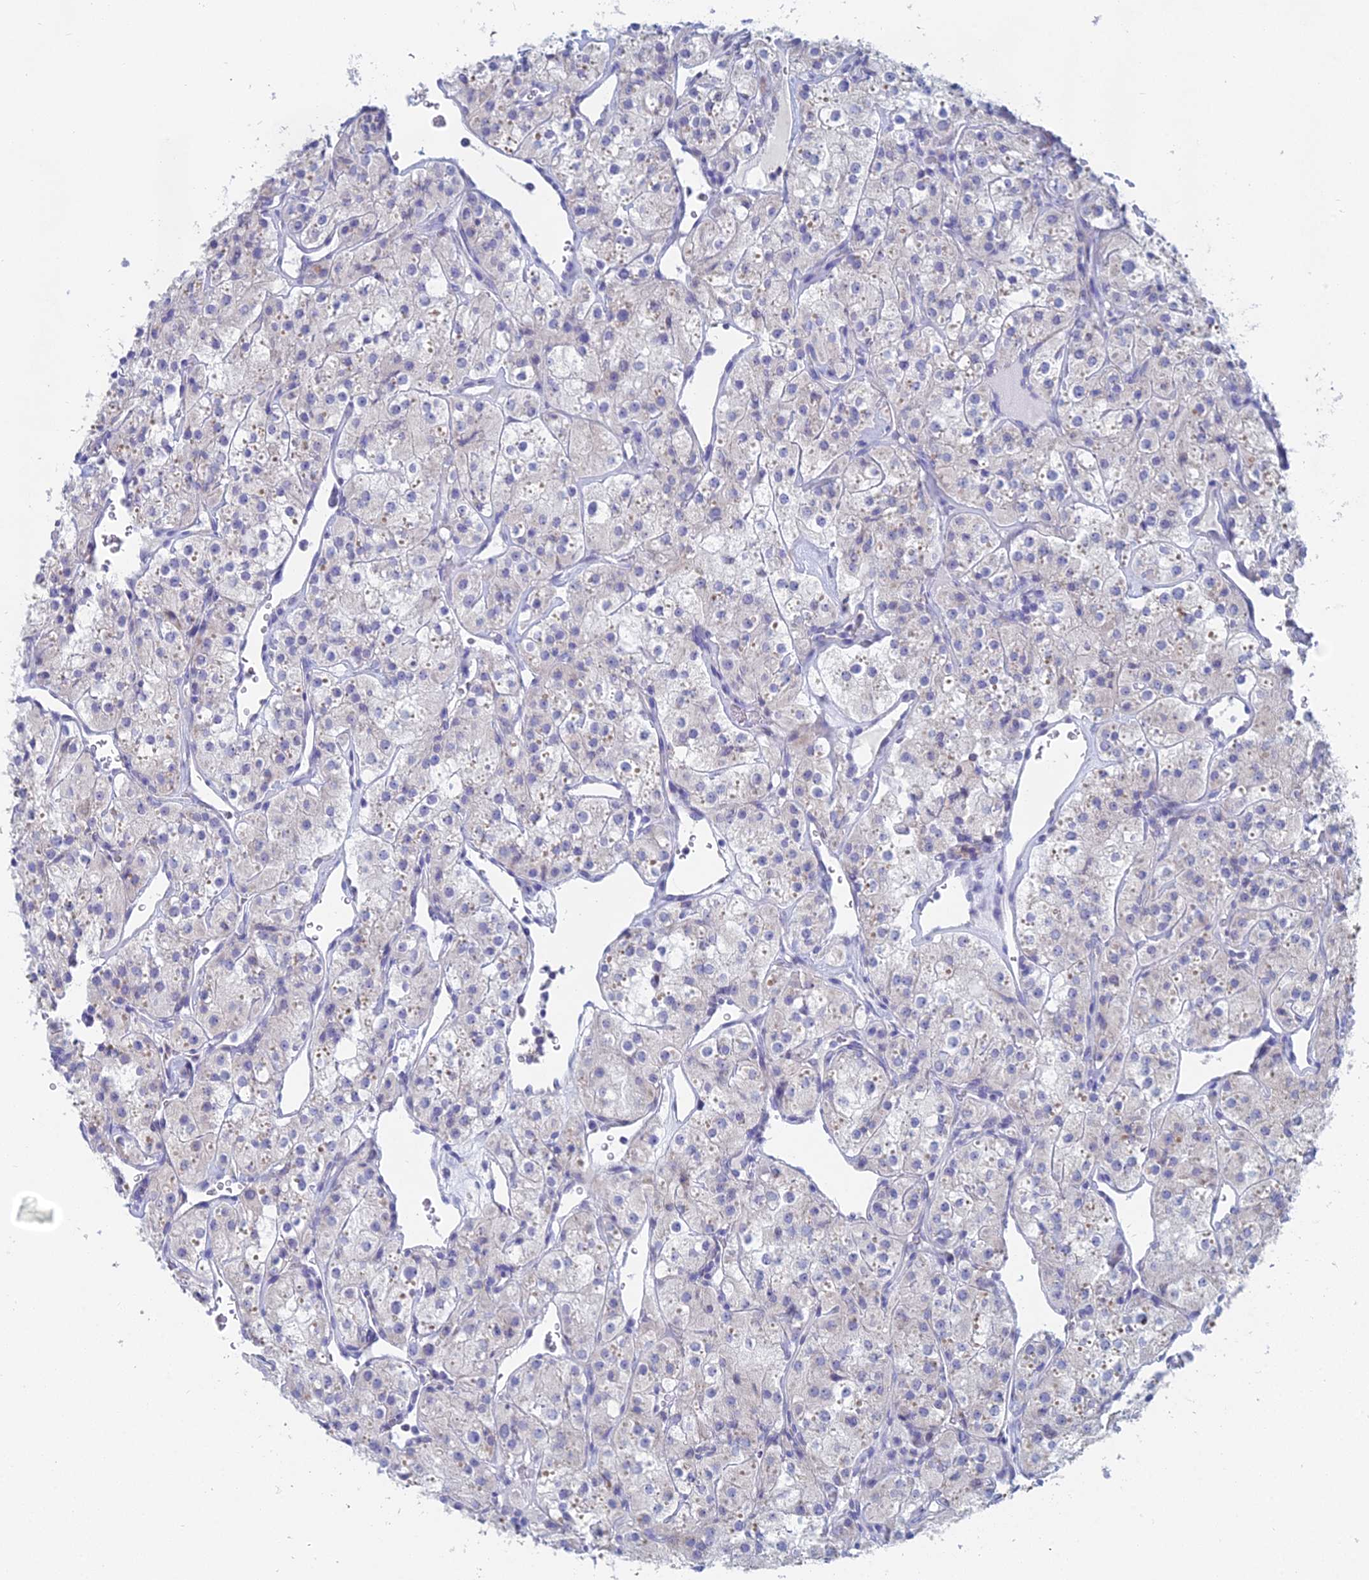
{"staining": {"intensity": "negative", "quantity": "none", "location": "none"}, "tissue": "renal cancer", "cell_type": "Tumor cells", "image_type": "cancer", "snomed": [{"axis": "morphology", "description": "Adenocarcinoma, NOS"}, {"axis": "topography", "description": "Kidney"}], "caption": "Human renal cancer (adenocarcinoma) stained for a protein using immunohistochemistry (IHC) exhibits no staining in tumor cells.", "gene": "ACSM1", "patient": {"sex": "male", "age": 77}}